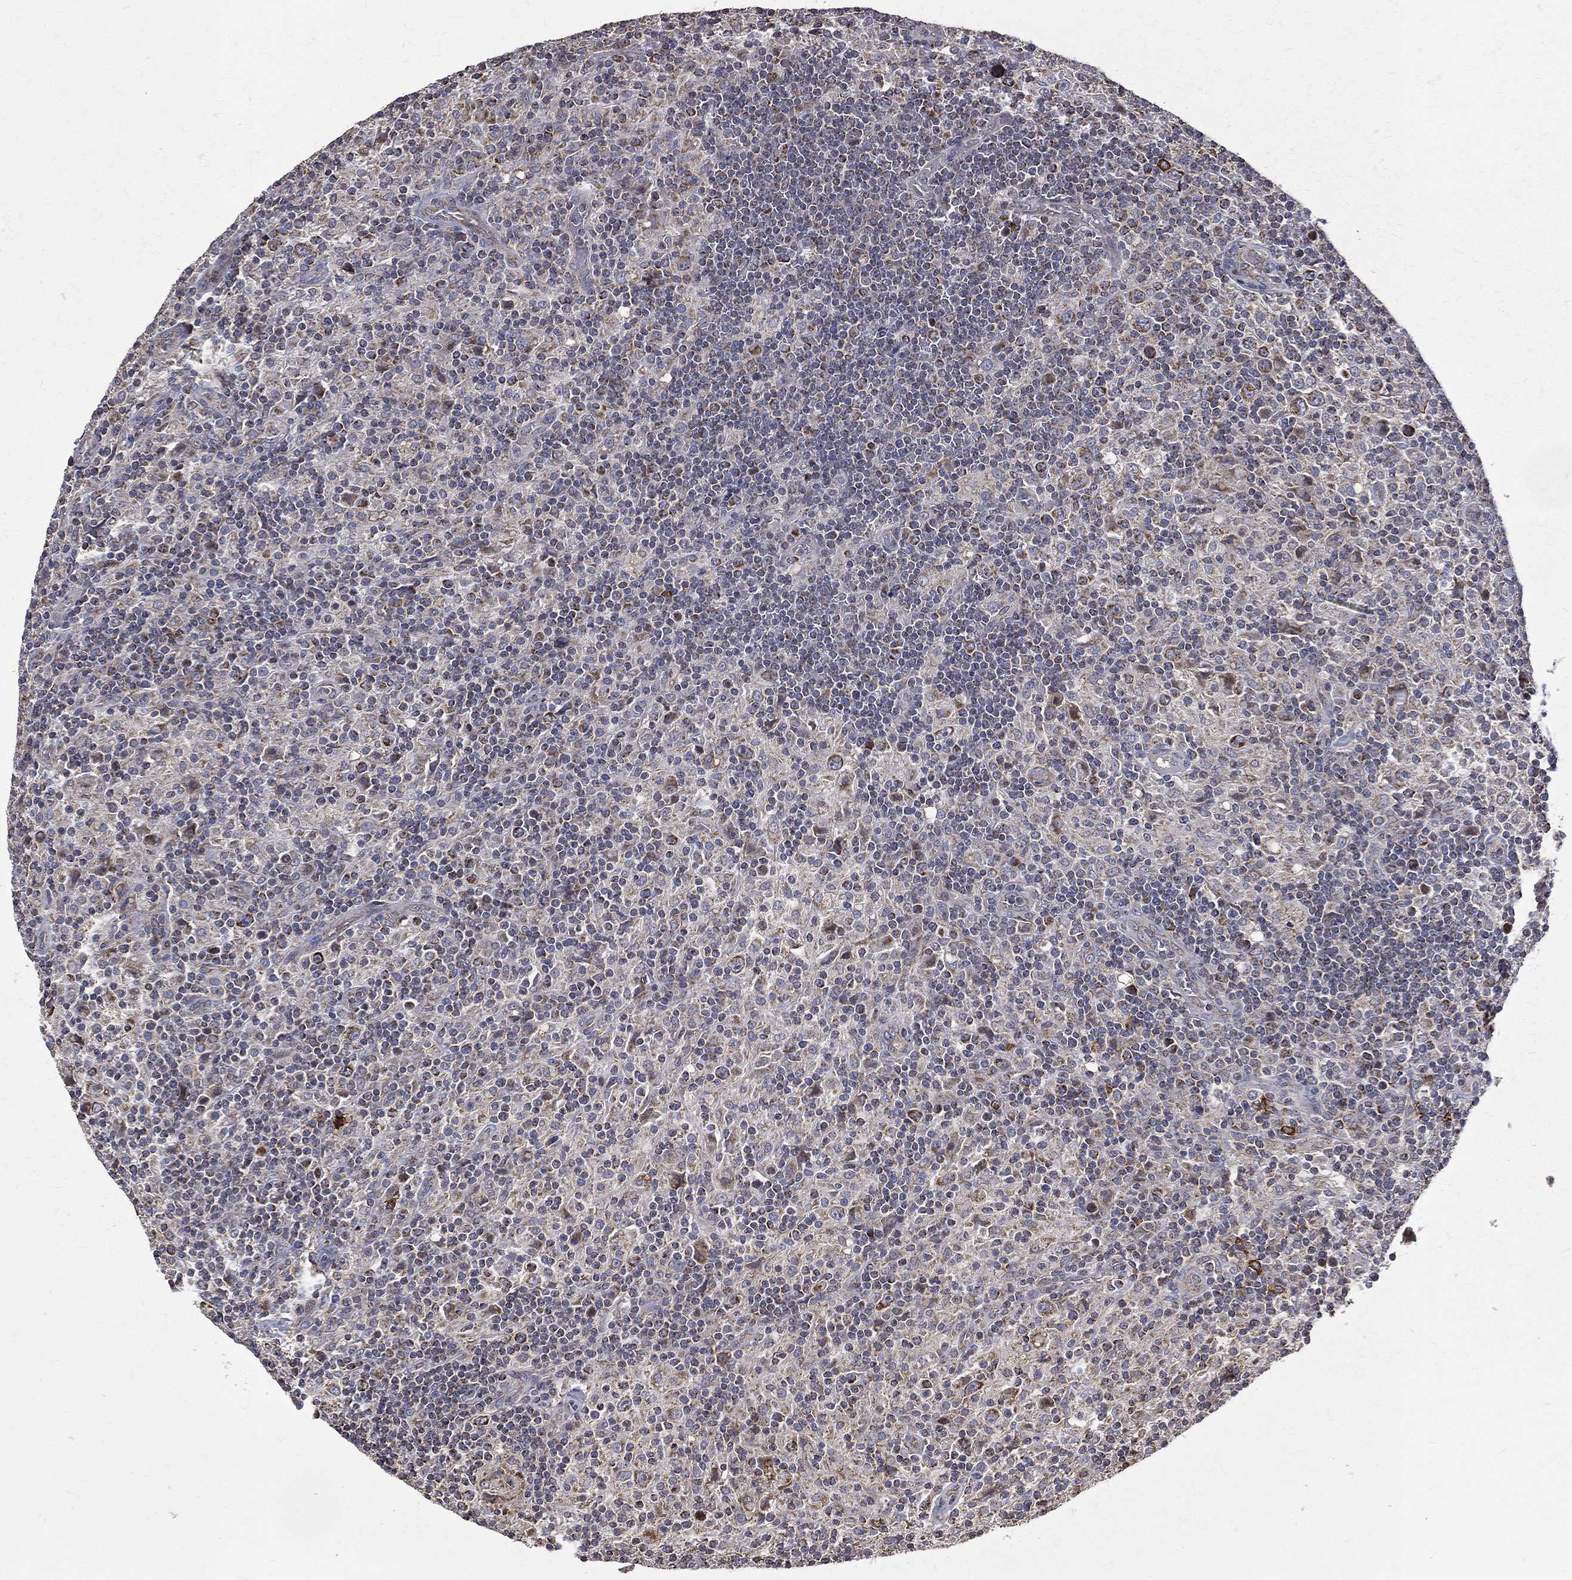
{"staining": {"intensity": "moderate", "quantity": "<25%", "location": "cytoplasmic/membranous"}, "tissue": "lymphoma", "cell_type": "Tumor cells", "image_type": "cancer", "snomed": [{"axis": "morphology", "description": "Hodgkin's disease, NOS"}, {"axis": "topography", "description": "Lymph node"}], "caption": "Lymphoma stained for a protein (brown) exhibits moderate cytoplasmic/membranous positive staining in about <25% of tumor cells.", "gene": "RPGR", "patient": {"sex": "male", "age": 70}}